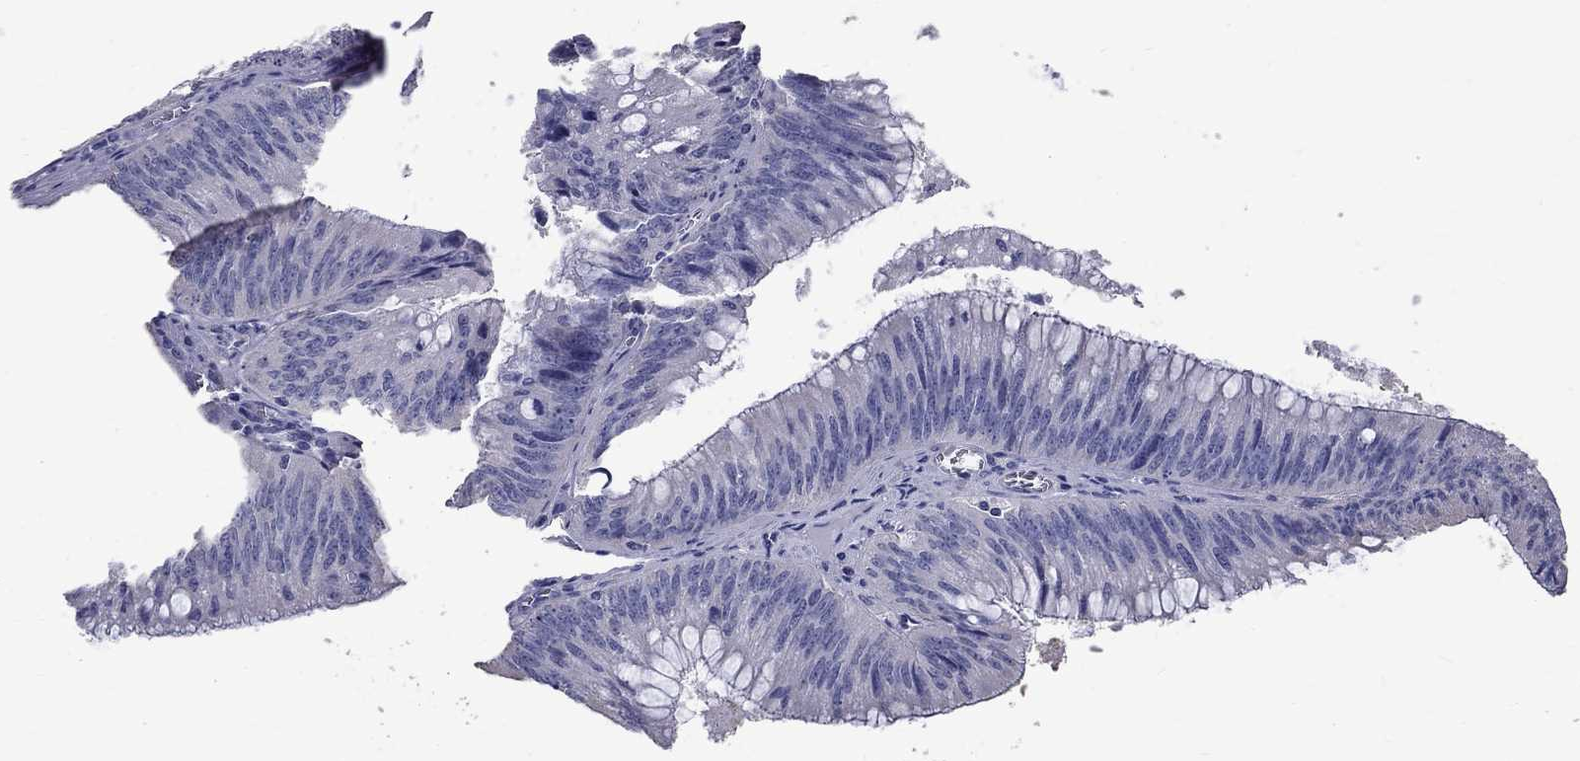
{"staining": {"intensity": "negative", "quantity": "none", "location": "none"}, "tissue": "colorectal cancer", "cell_type": "Tumor cells", "image_type": "cancer", "snomed": [{"axis": "morphology", "description": "Adenocarcinoma, NOS"}, {"axis": "topography", "description": "Rectum"}], "caption": "Immunohistochemistry (IHC) histopathology image of neoplastic tissue: human colorectal cancer stained with DAB shows no significant protein staining in tumor cells.", "gene": "ANXA10", "patient": {"sex": "female", "age": 72}}